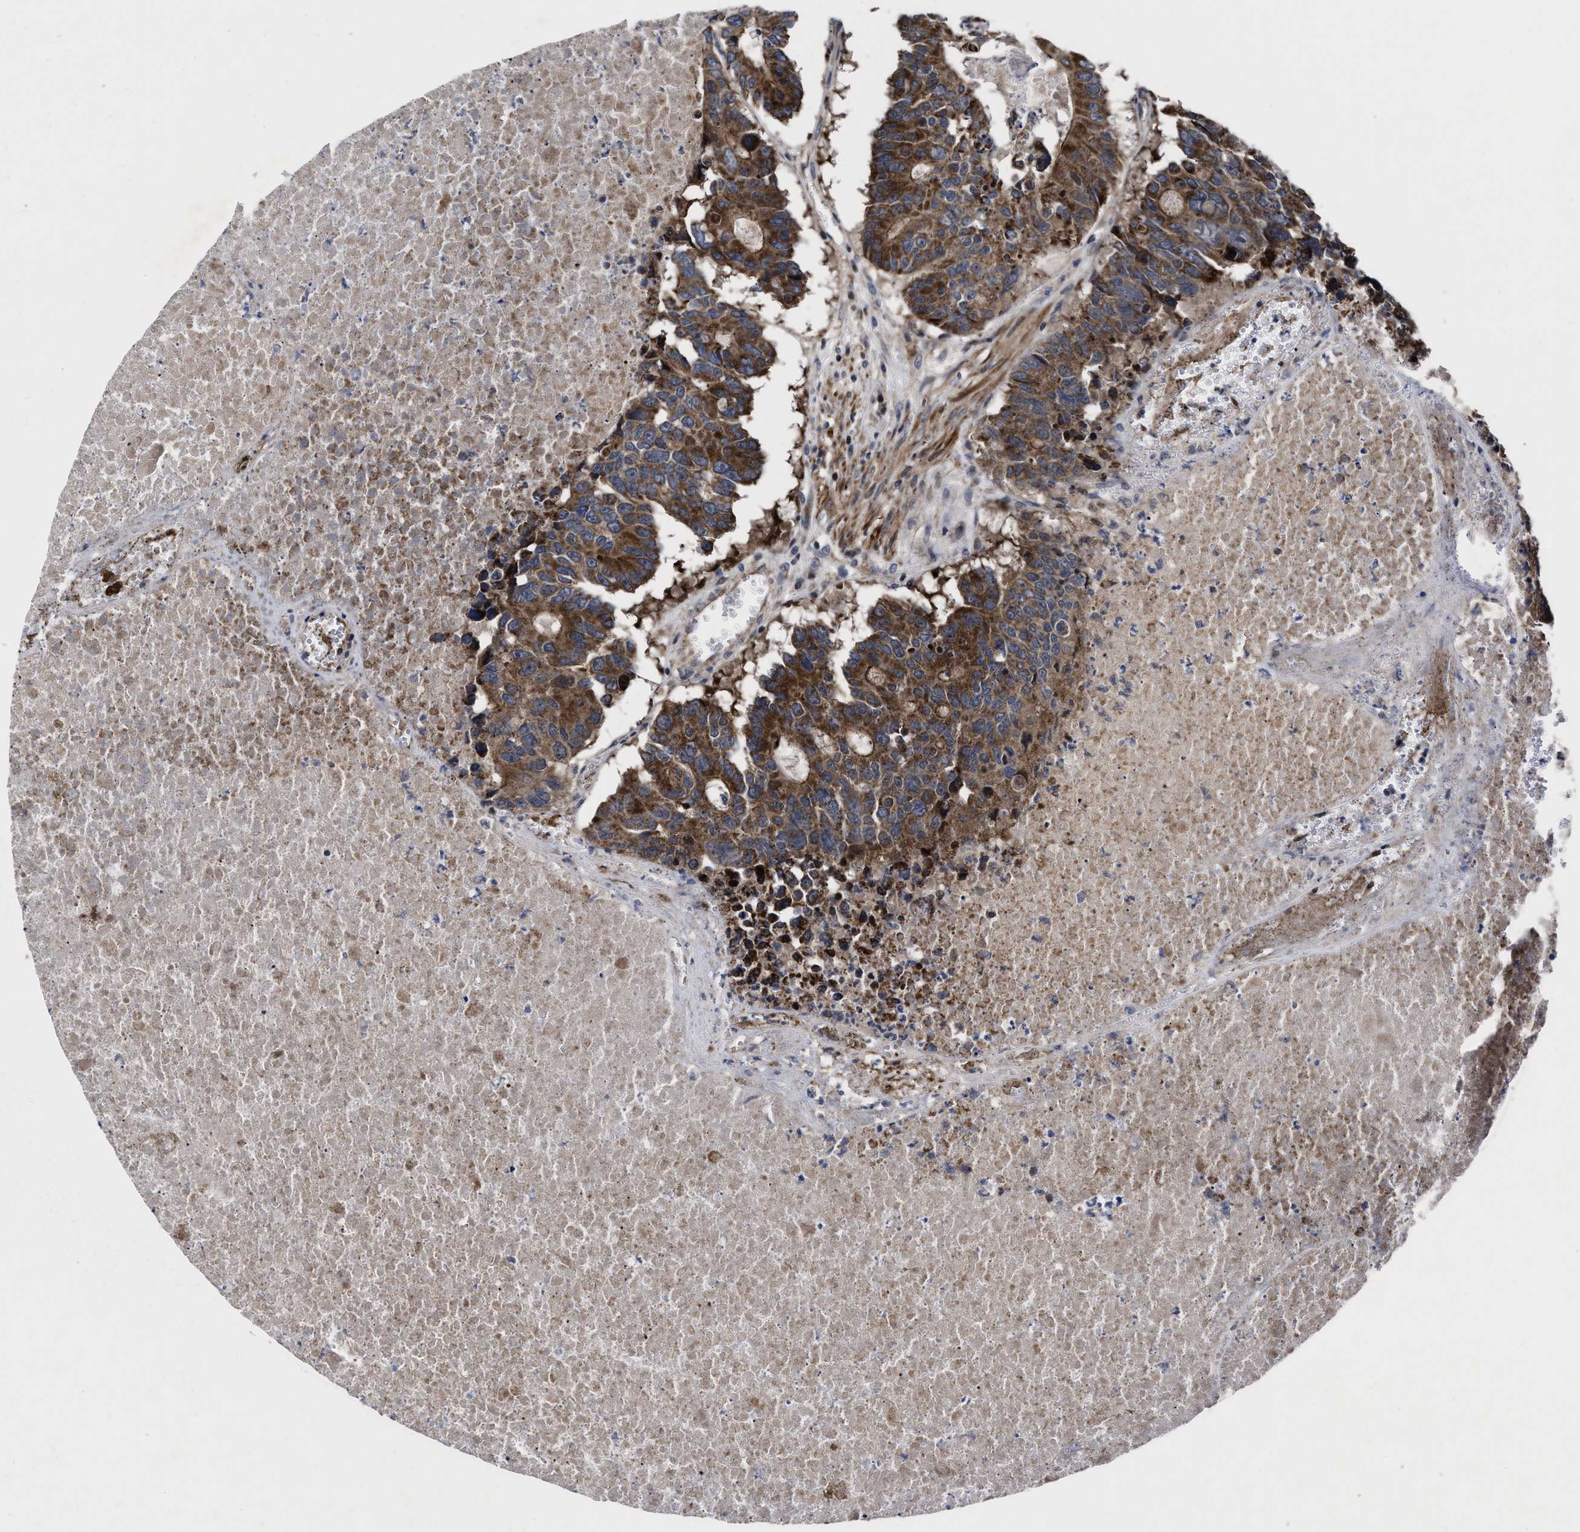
{"staining": {"intensity": "strong", "quantity": ">75%", "location": "cytoplasmic/membranous"}, "tissue": "colorectal cancer", "cell_type": "Tumor cells", "image_type": "cancer", "snomed": [{"axis": "morphology", "description": "Adenocarcinoma, NOS"}, {"axis": "topography", "description": "Colon"}], "caption": "IHC staining of colorectal adenocarcinoma, which displays high levels of strong cytoplasmic/membranous staining in approximately >75% of tumor cells indicating strong cytoplasmic/membranous protein expression. The staining was performed using DAB (brown) for protein detection and nuclei were counterstained in hematoxylin (blue).", "gene": "MRPL50", "patient": {"sex": "male", "age": 87}}